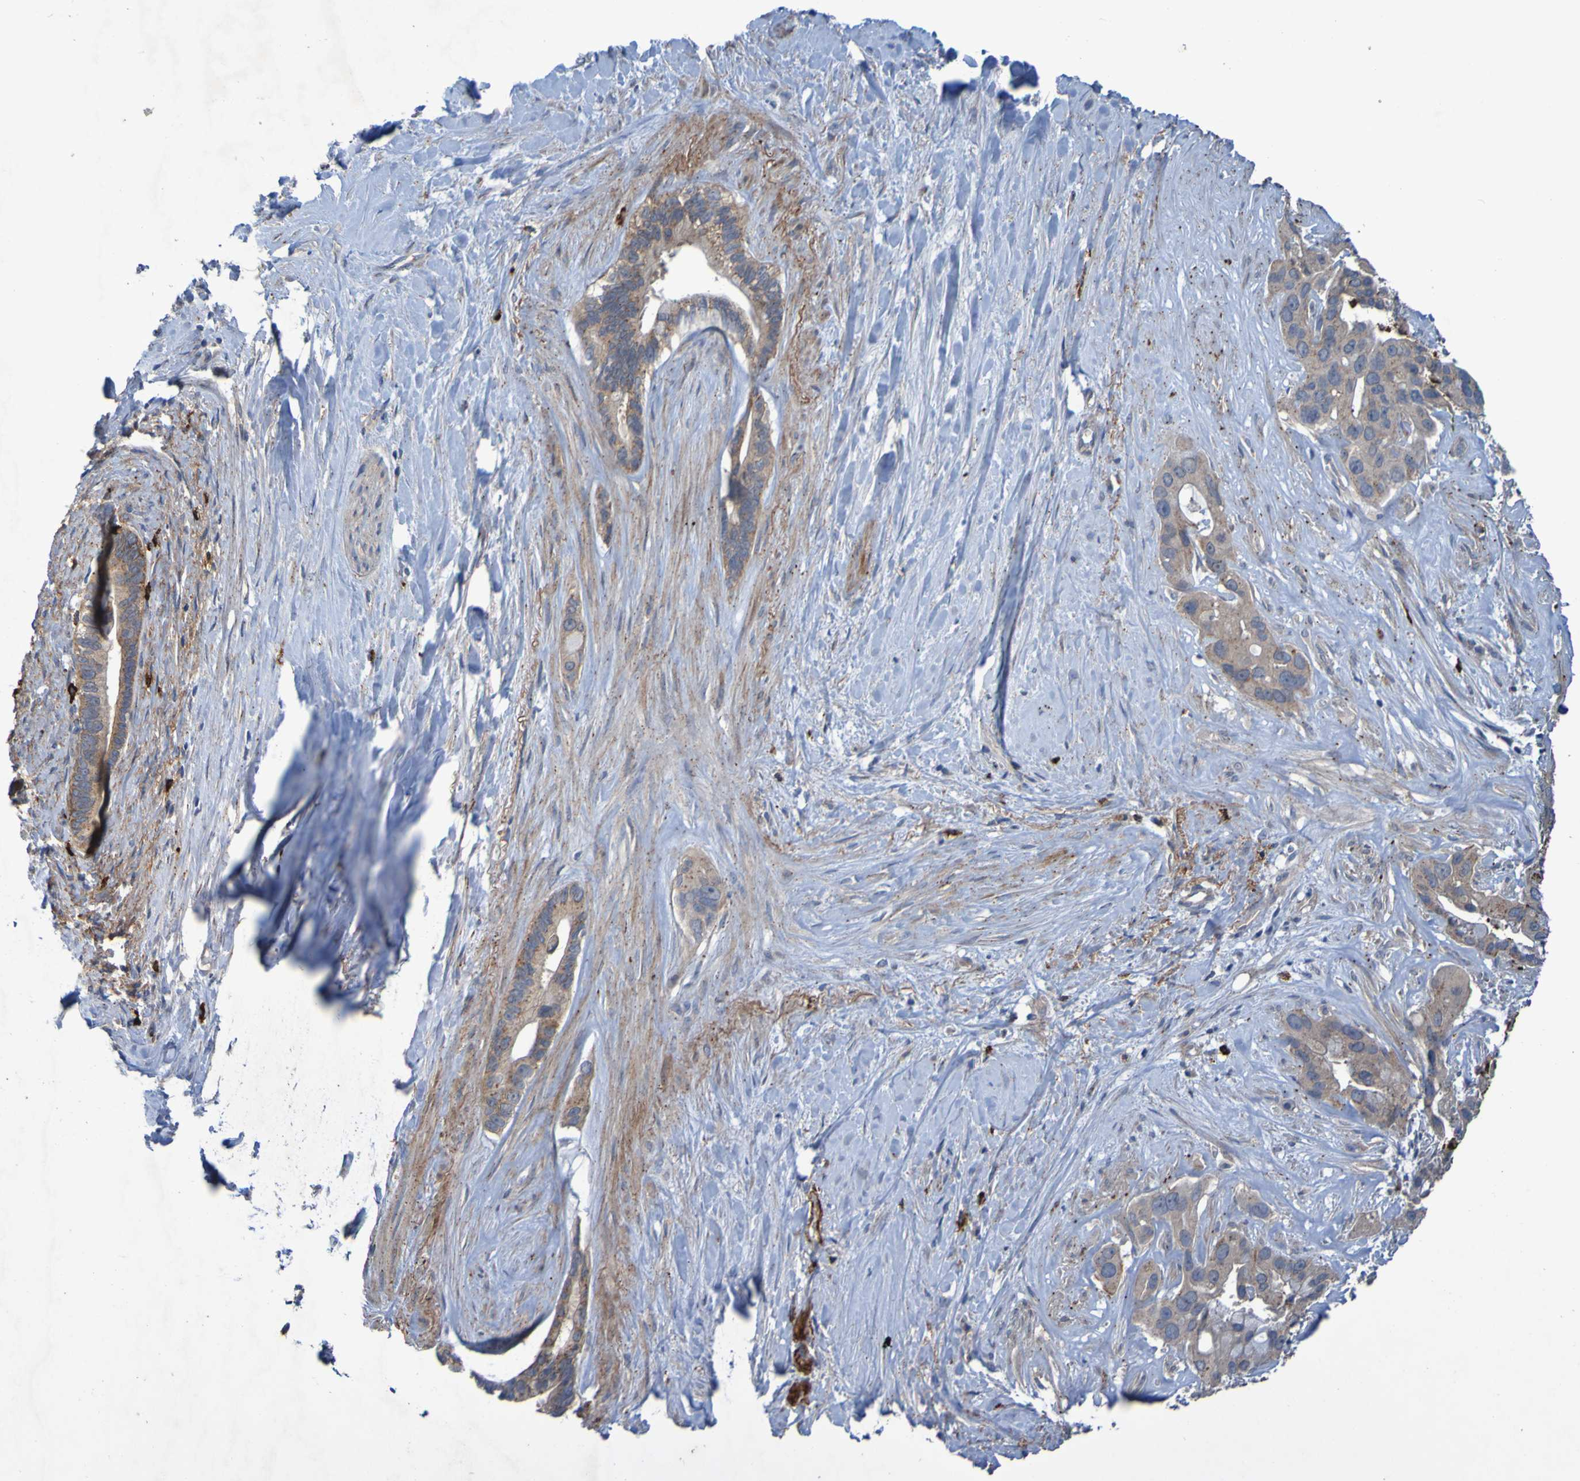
{"staining": {"intensity": "weak", "quantity": ">75%", "location": "cytoplasmic/membranous"}, "tissue": "liver cancer", "cell_type": "Tumor cells", "image_type": "cancer", "snomed": [{"axis": "morphology", "description": "Cholangiocarcinoma"}, {"axis": "topography", "description": "Liver"}], "caption": "Liver cancer was stained to show a protein in brown. There is low levels of weak cytoplasmic/membranous staining in approximately >75% of tumor cells.", "gene": "ANGPT4", "patient": {"sex": "female", "age": 65}}